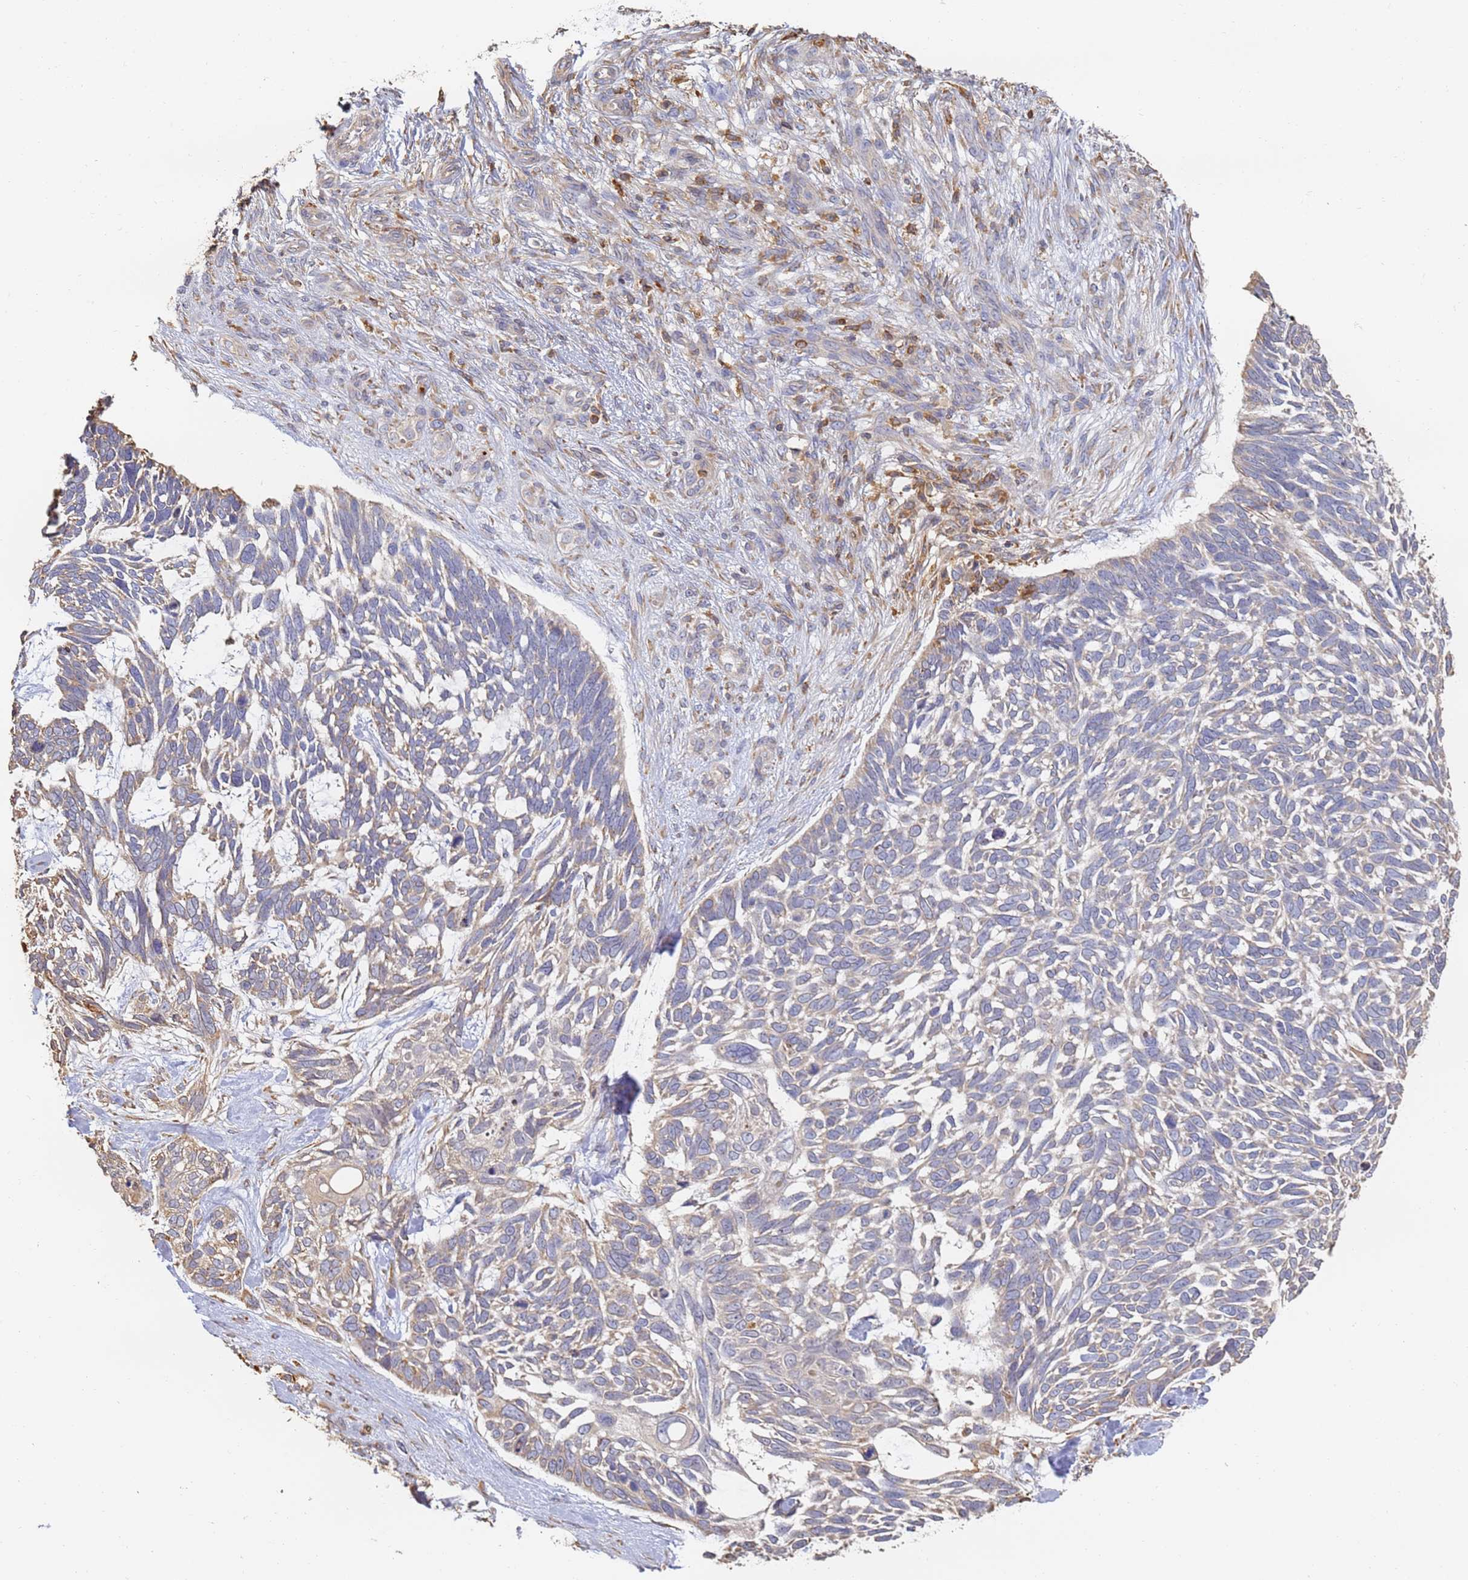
{"staining": {"intensity": "weak", "quantity": "<25%", "location": "cytoplasmic/membranous"}, "tissue": "skin cancer", "cell_type": "Tumor cells", "image_type": "cancer", "snomed": [{"axis": "morphology", "description": "Basal cell carcinoma"}, {"axis": "topography", "description": "Skin"}], "caption": "This is an immunohistochemistry micrograph of skin cancer (basal cell carcinoma). There is no expression in tumor cells.", "gene": "BIN2", "patient": {"sex": "male", "age": 88}}